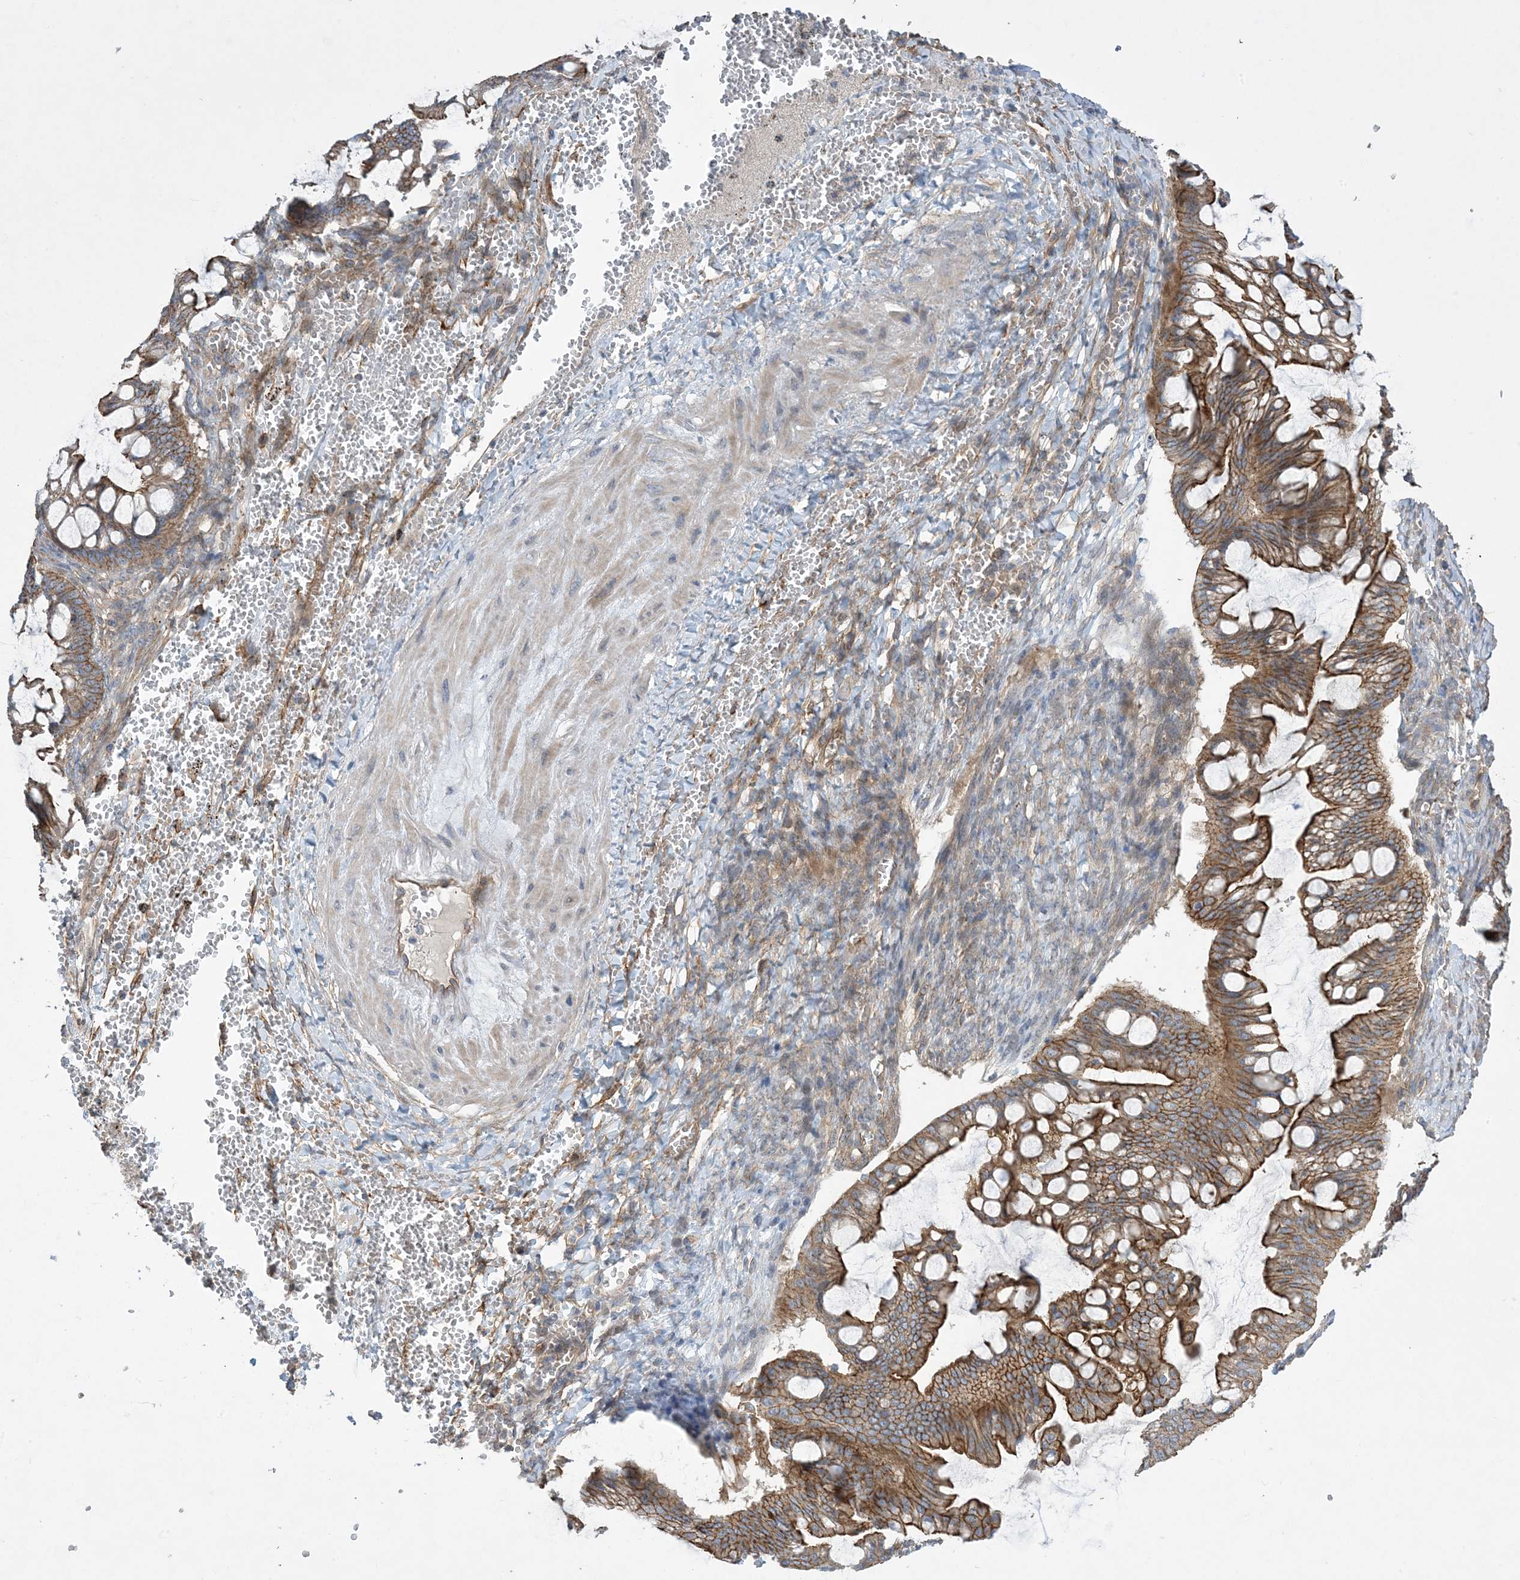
{"staining": {"intensity": "strong", "quantity": ">75%", "location": "cytoplasmic/membranous"}, "tissue": "ovarian cancer", "cell_type": "Tumor cells", "image_type": "cancer", "snomed": [{"axis": "morphology", "description": "Cystadenocarcinoma, mucinous, NOS"}, {"axis": "topography", "description": "Ovary"}], "caption": "Ovarian mucinous cystadenocarcinoma stained with a protein marker shows strong staining in tumor cells.", "gene": "AOC1", "patient": {"sex": "female", "age": 73}}